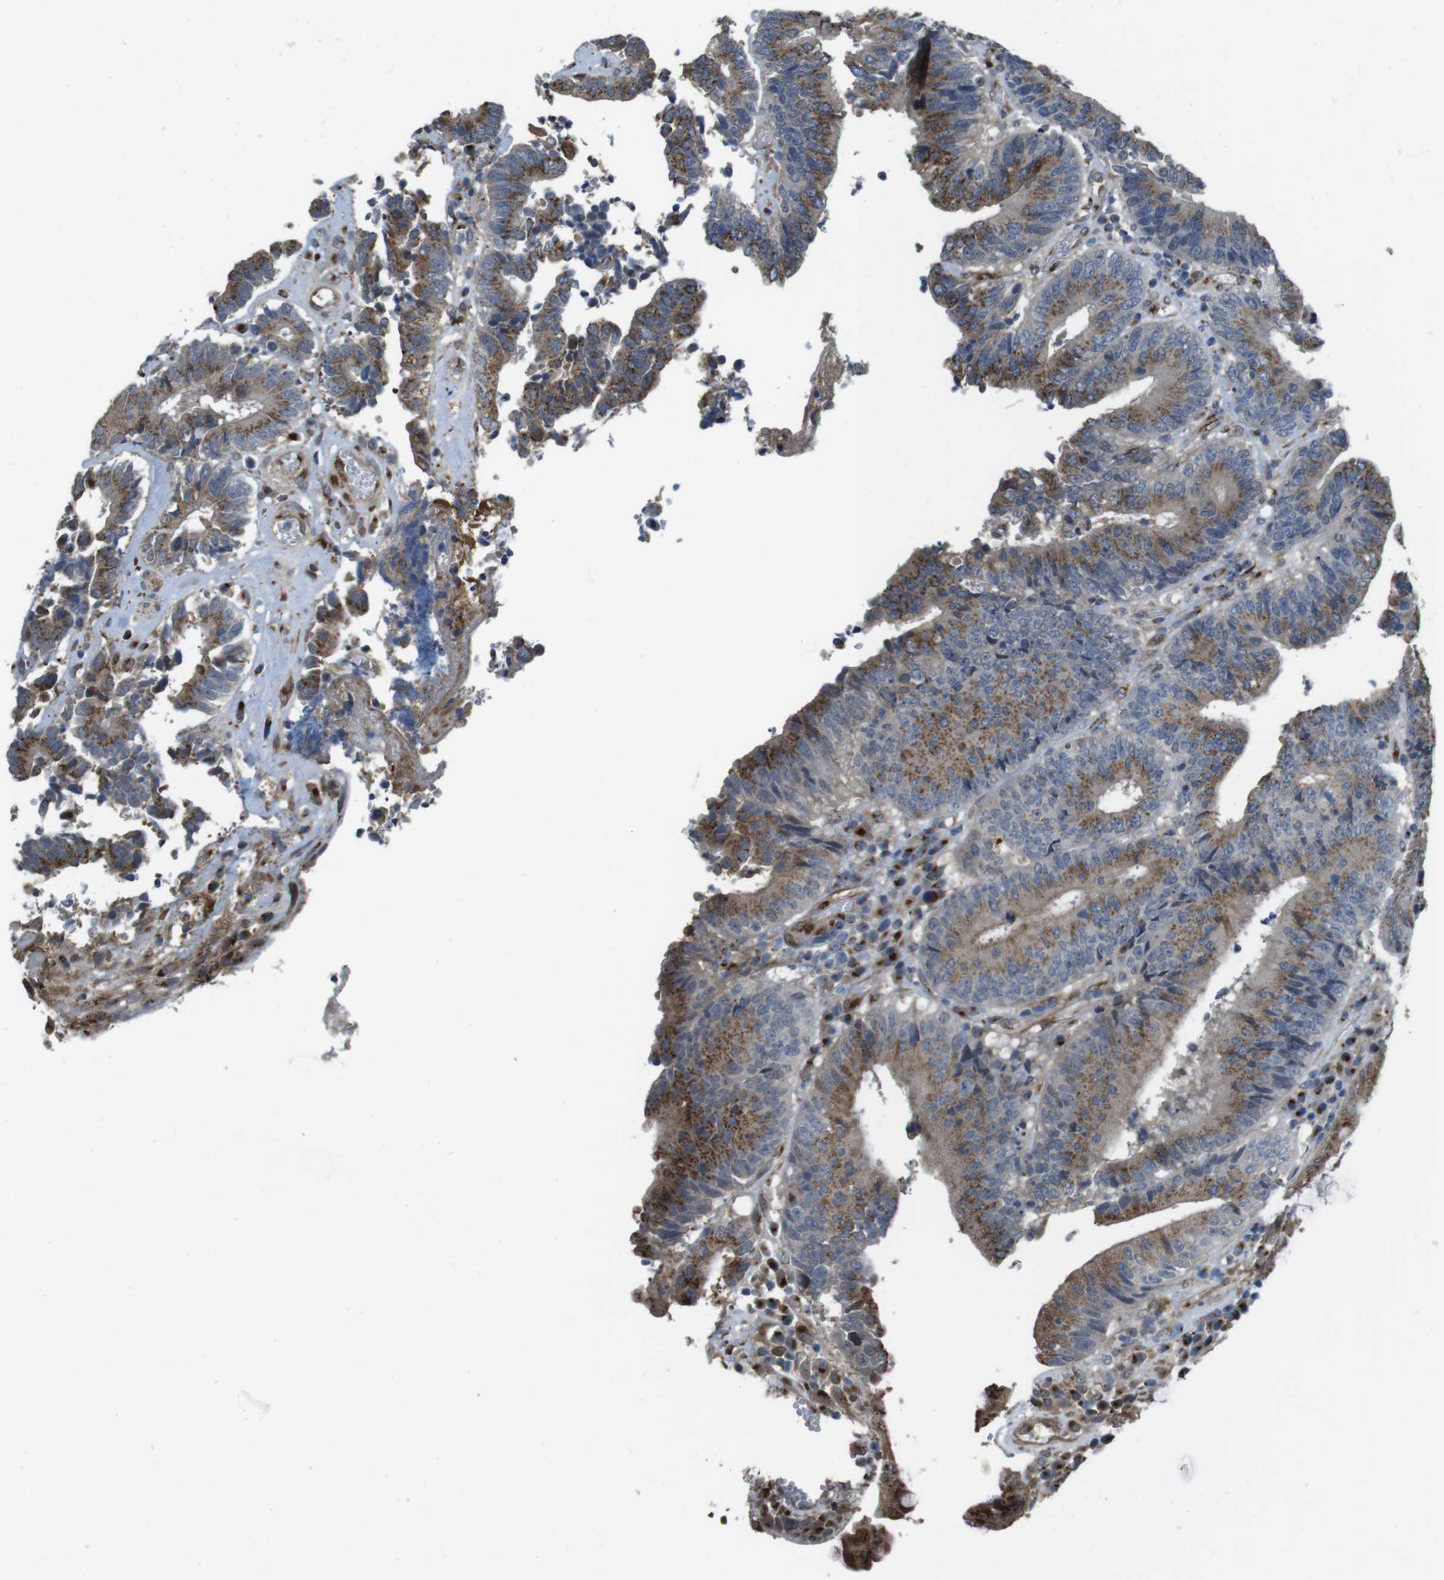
{"staining": {"intensity": "moderate", "quantity": "25%-75%", "location": "cytoplasmic/membranous"}, "tissue": "colorectal cancer", "cell_type": "Tumor cells", "image_type": "cancer", "snomed": [{"axis": "morphology", "description": "Adenocarcinoma, NOS"}, {"axis": "topography", "description": "Rectum"}], "caption": "Immunohistochemistry (IHC) histopathology image of colorectal cancer stained for a protein (brown), which exhibits medium levels of moderate cytoplasmic/membranous positivity in about 25%-75% of tumor cells.", "gene": "RAB6A", "patient": {"sex": "male", "age": 72}}